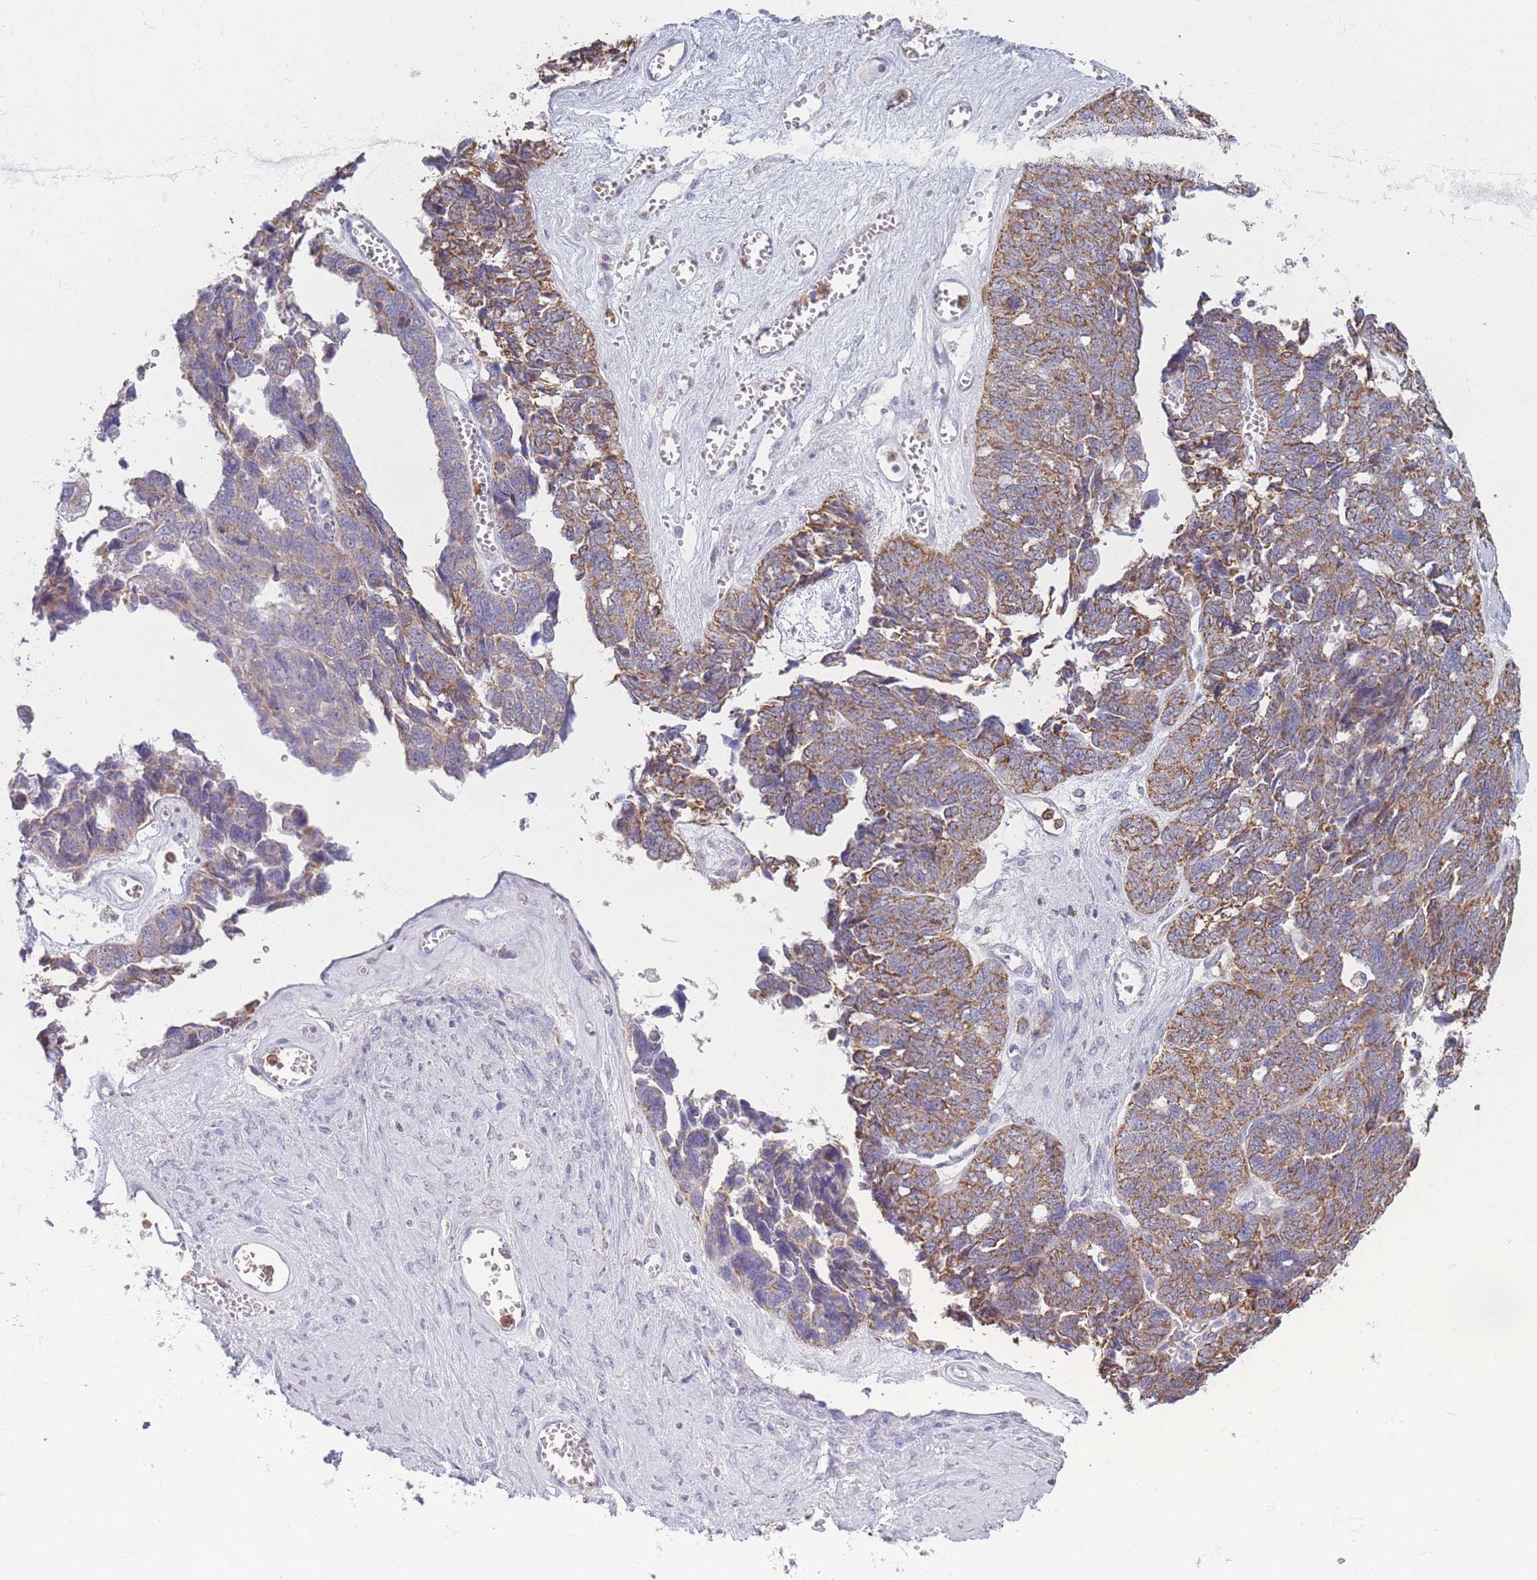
{"staining": {"intensity": "moderate", "quantity": ">75%", "location": "cytoplasmic/membranous"}, "tissue": "ovarian cancer", "cell_type": "Tumor cells", "image_type": "cancer", "snomed": [{"axis": "morphology", "description": "Cystadenocarcinoma, serous, NOS"}, {"axis": "topography", "description": "Ovary"}], "caption": "Immunohistochemical staining of serous cystadenocarcinoma (ovarian) shows medium levels of moderate cytoplasmic/membranous protein positivity in approximately >75% of tumor cells.", "gene": "PRAM1", "patient": {"sex": "female", "age": 79}}